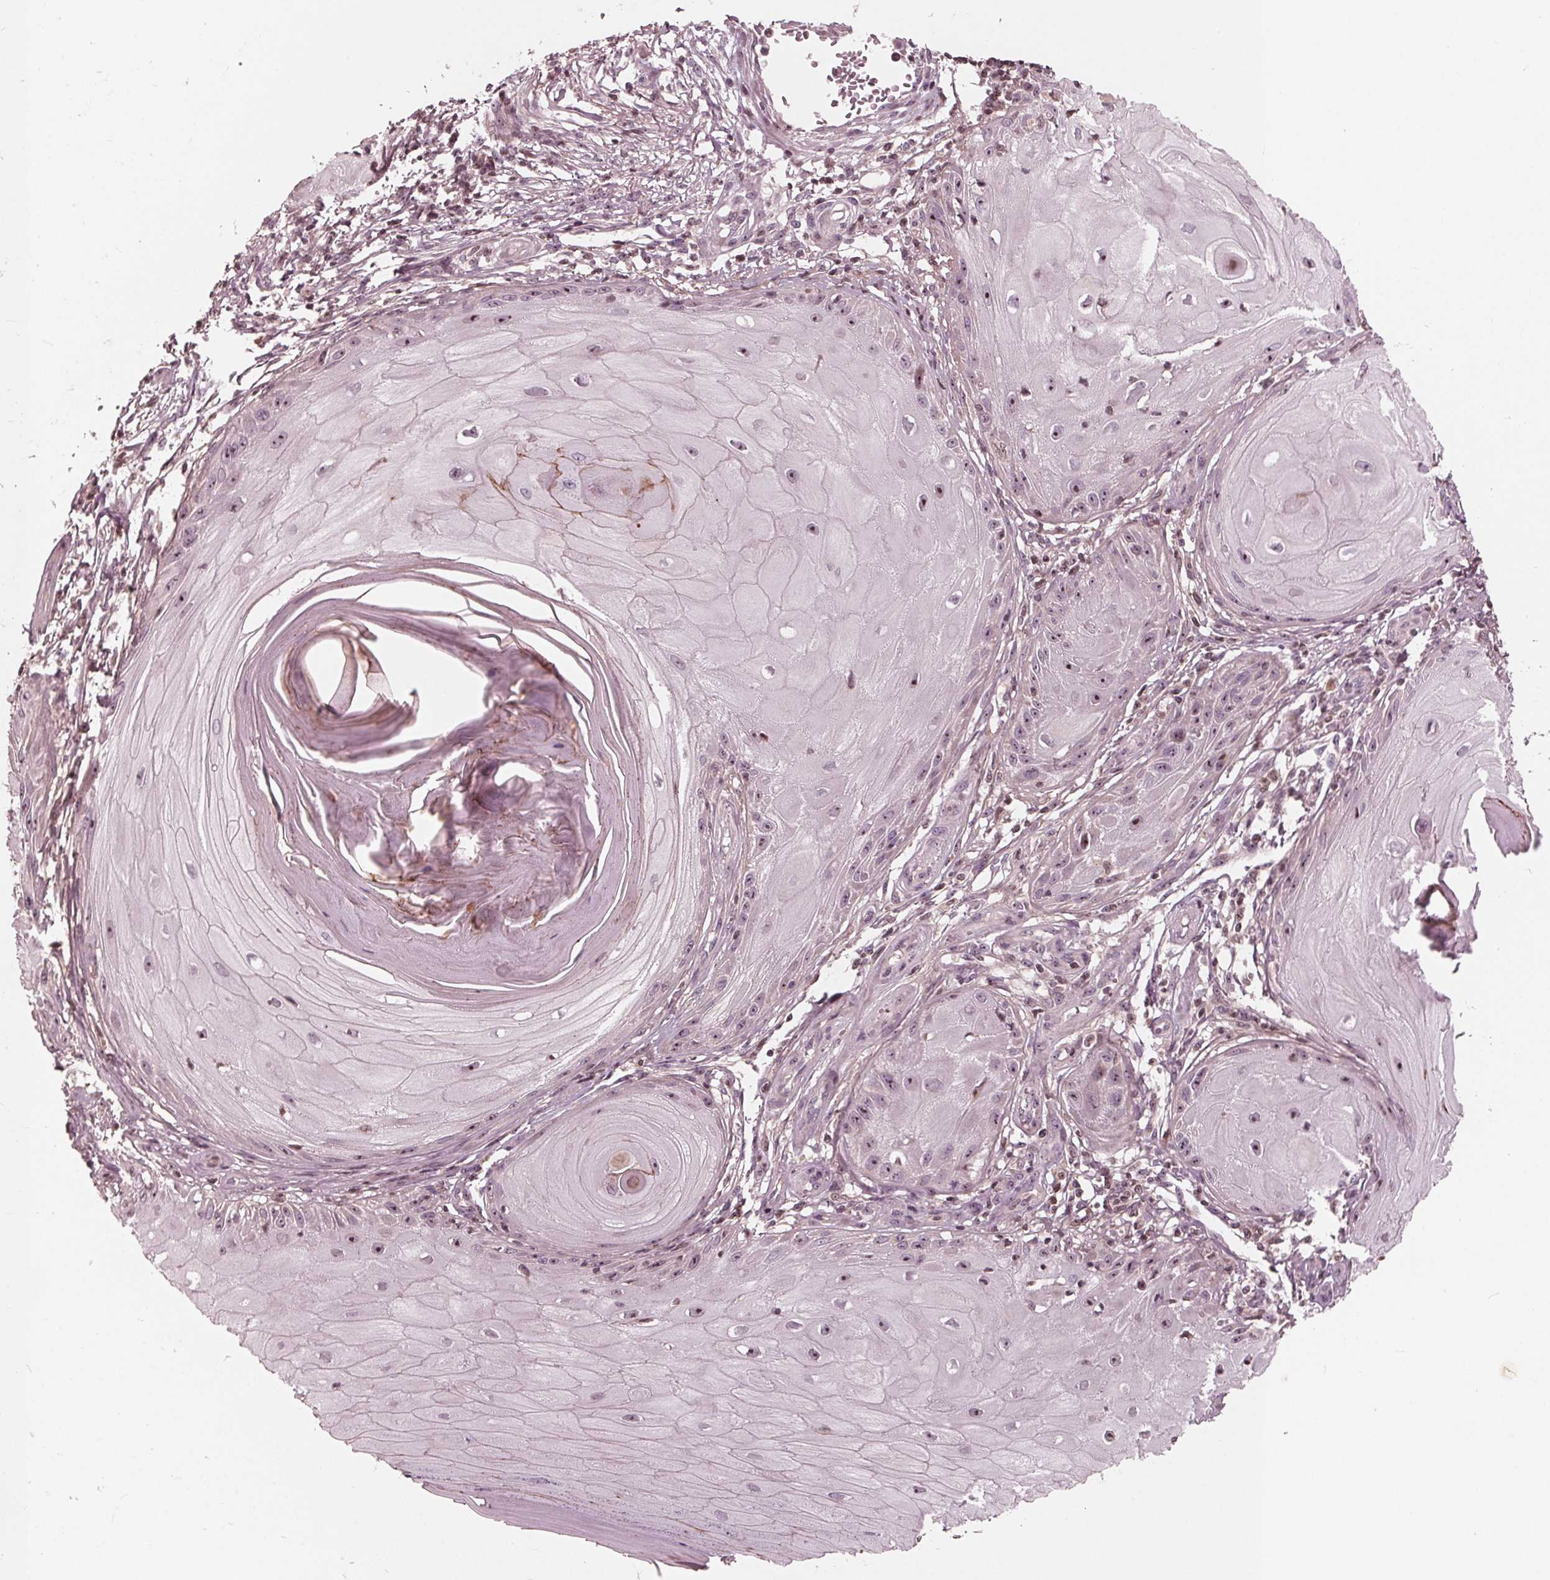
{"staining": {"intensity": "moderate", "quantity": "25%-75%", "location": "nuclear"}, "tissue": "skin cancer", "cell_type": "Tumor cells", "image_type": "cancer", "snomed": [{"axis": "morphology", "description": "Squamous cell carcinoma, NOS"}, {"axis": "topography", "description": "Skin"}], "caption": "Skin cancer (squamous cell carcinoma) stained with a brown dye reveals moderate nuclear positive positivity in about 25%-75% of tumor cells.", "gene": "NUP210", "patient": {"sex": "female", "age": 77}}